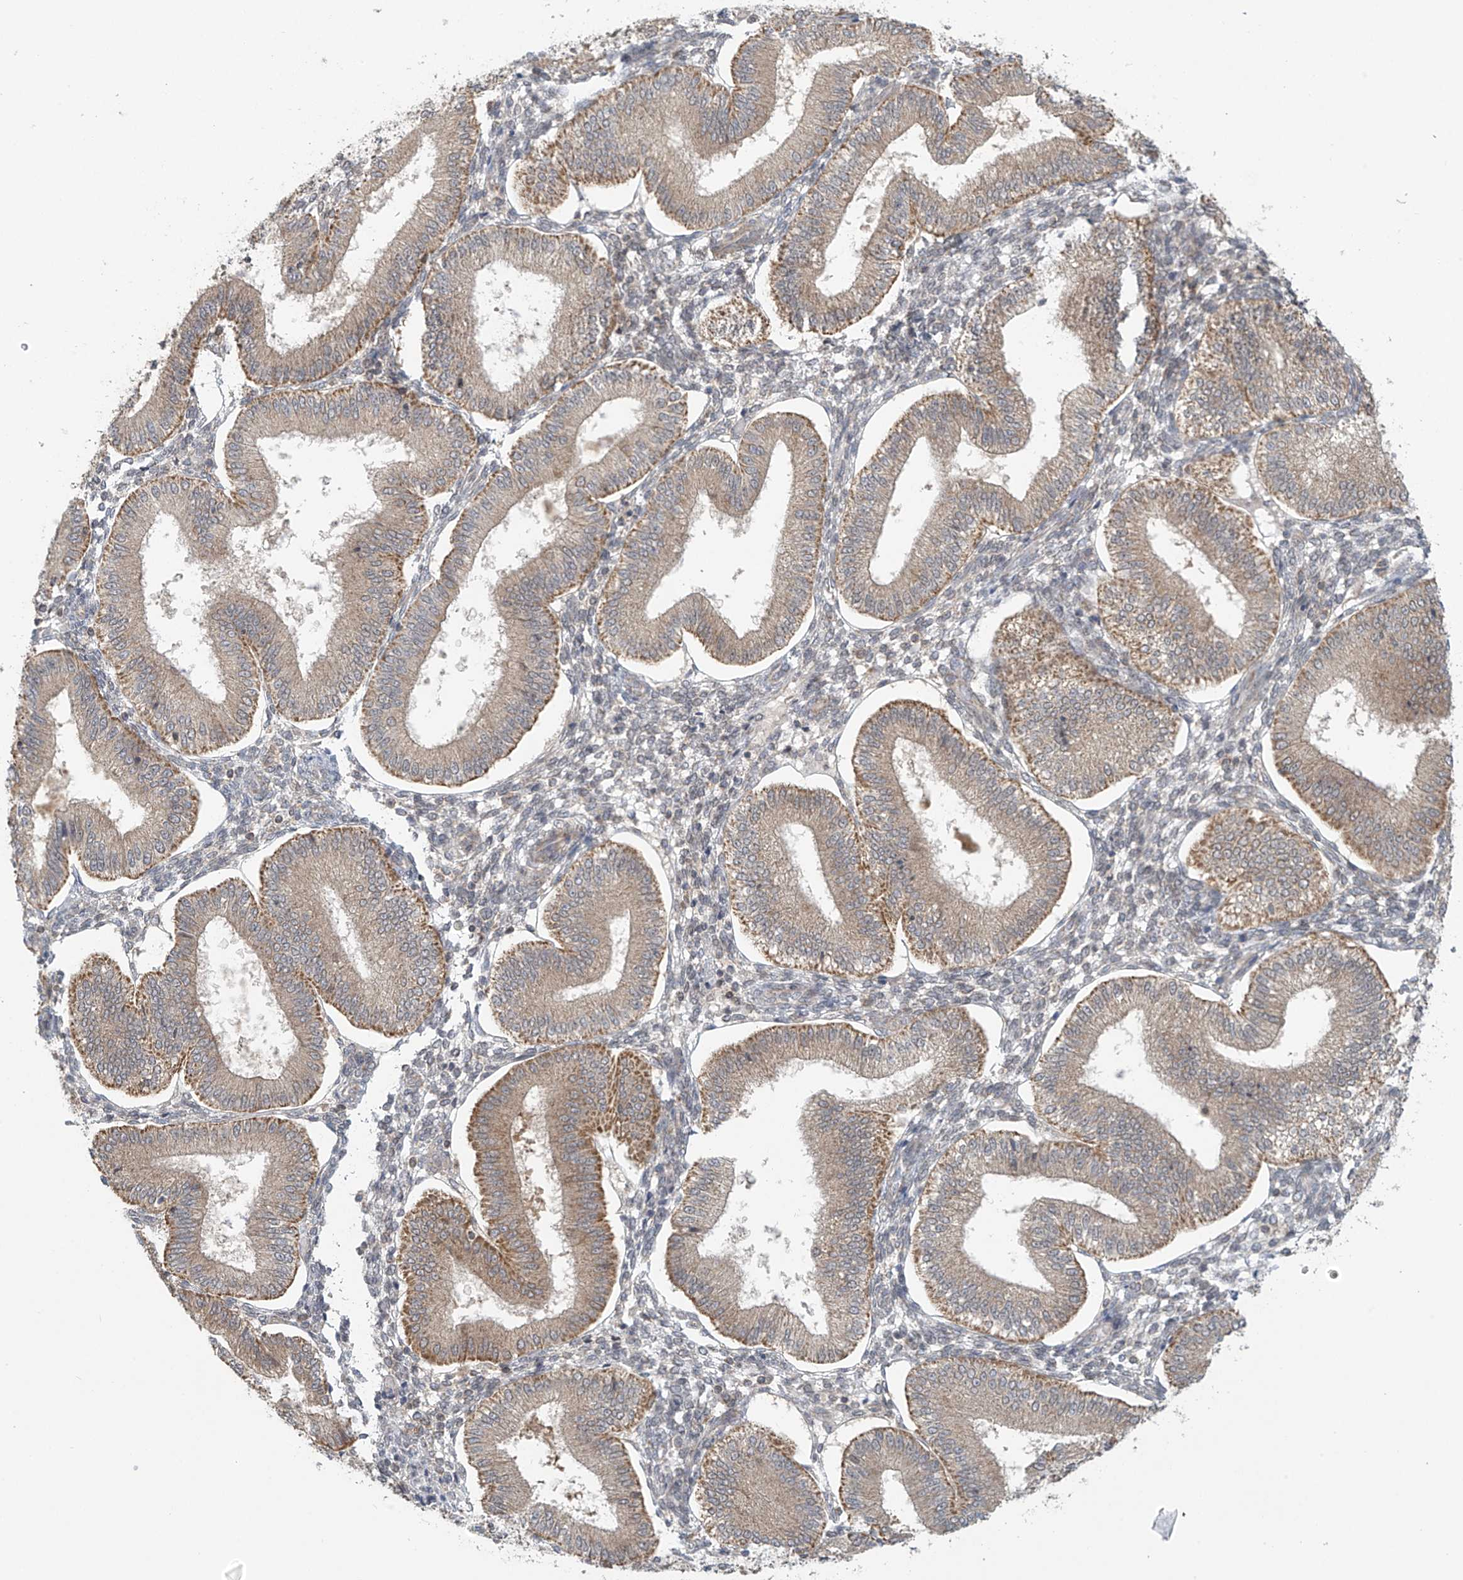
{"staining": {"intensity": "negative", "quantity": "none", "location": "none"}, "tissue": "endometrium", "cell_type": "Cells in endometrial stroma", "image_type": "normal", "snomed": [{"axis": "morphology", "description": "Normal tissue, NOS"}, {"axis": "topography", "description": "Endometrium"}], "caption": "Cells in endometrial stroma show no significant expression in benign endometrium. (Stains: DAB immunohistochemistry with hematoxylin counter stain, Microscopy: brightfield microscopy at high magnification).", "gene": "HDDC2", "patient": {"sex": "female", "age": 39}}